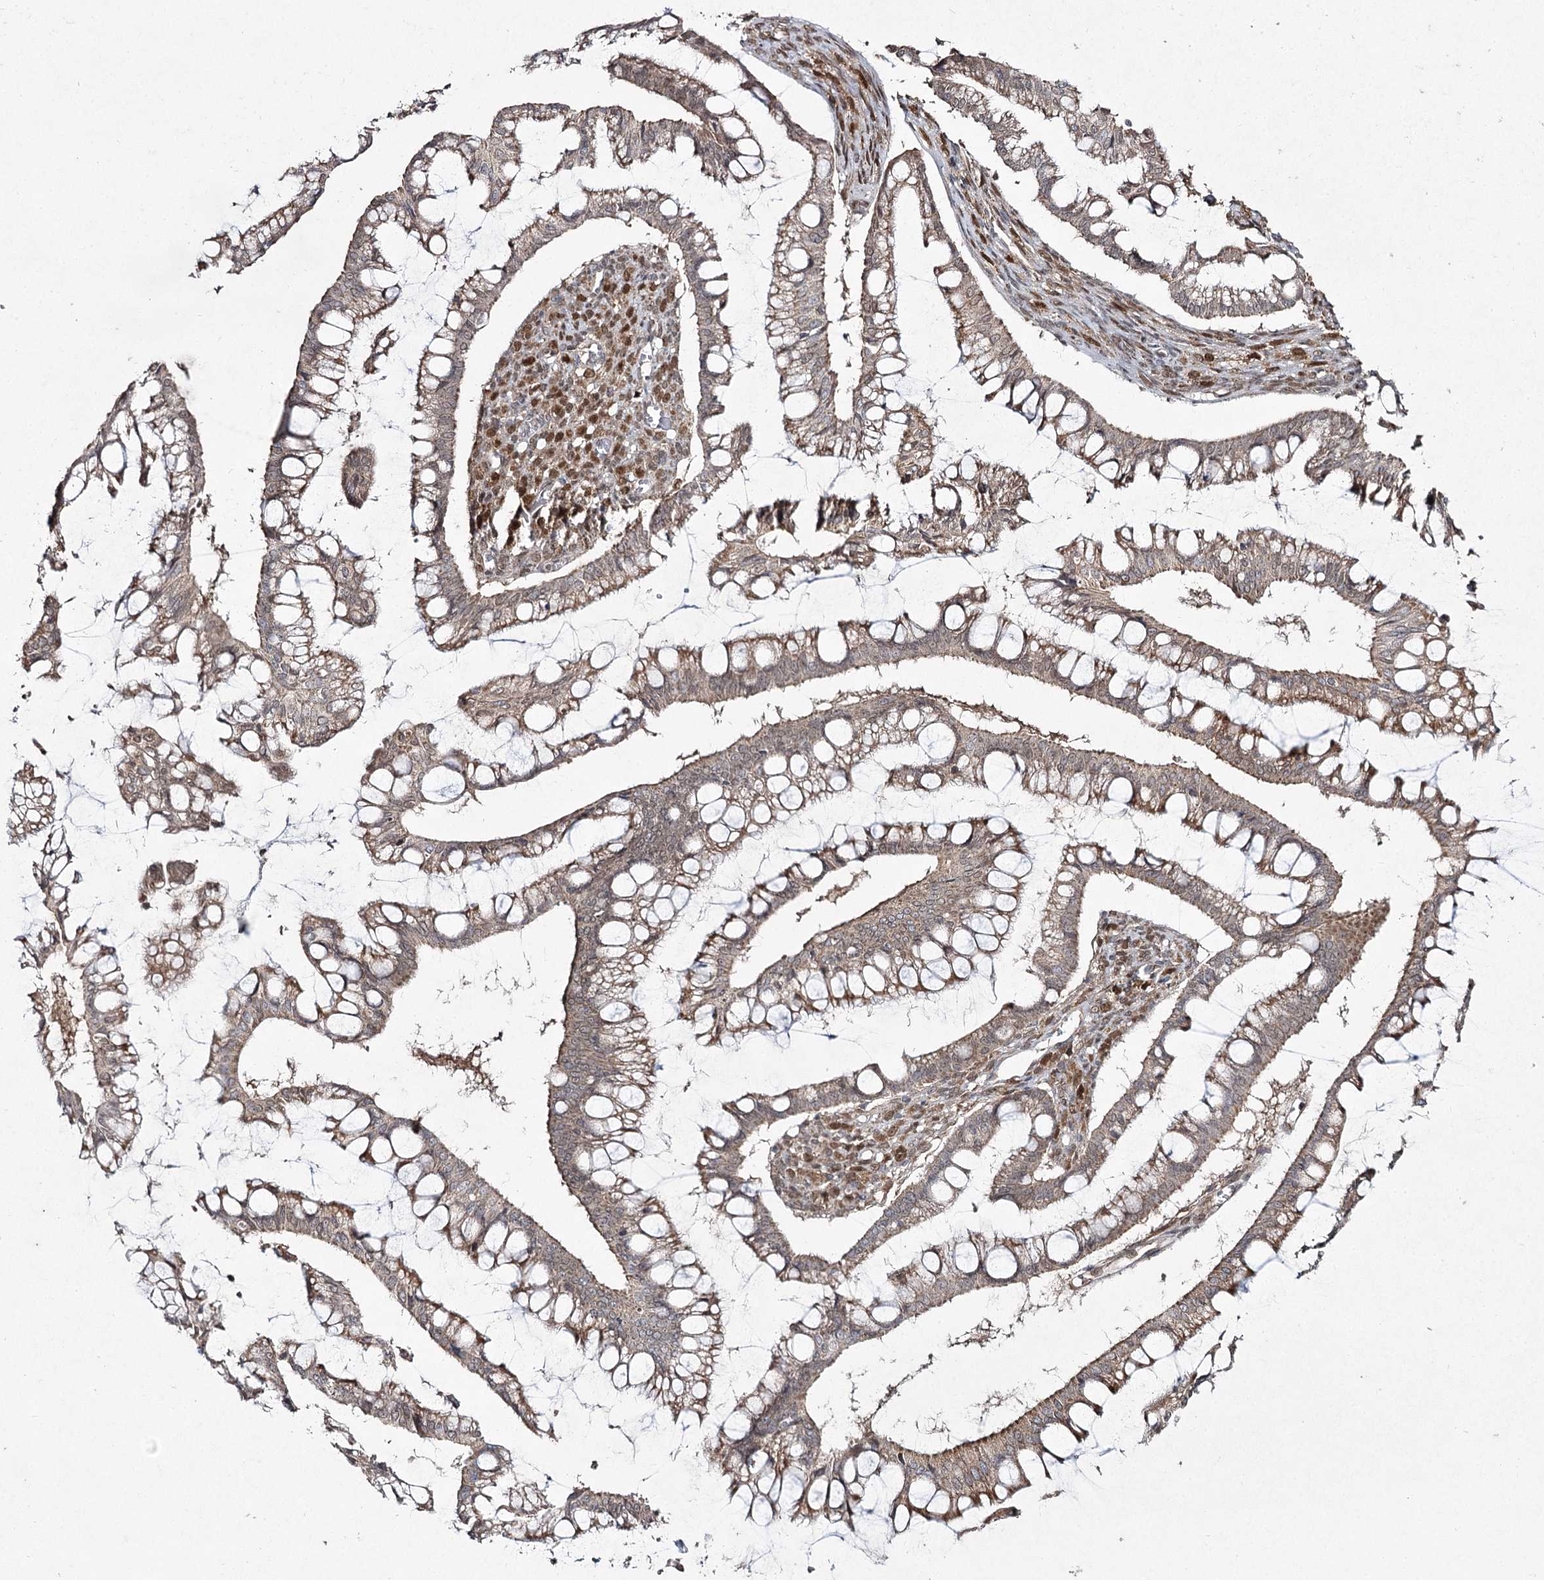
{"staining": {"intensity": "weak", "quantity": ">75%", "location": "cytoplasmic/membranous"}, "tissue": "ovarian cancer", "cell_type": "Tumor cells", "image_type": "cancer", "snomed": [{"axis": "morphology", "description": "Cystadenocarcinoma, mucinous, NOS"}, {"axis": "topography", "description": "Ovary"}], "caption": "A brown stain labels weak cytoplasmic/membranous expression of a protein in human ovarian cancer (mucinous cystadenocarcinoma) tumor cells.", "gene": "TRNT1", "patient": {"sex": "female", "age": 73}}